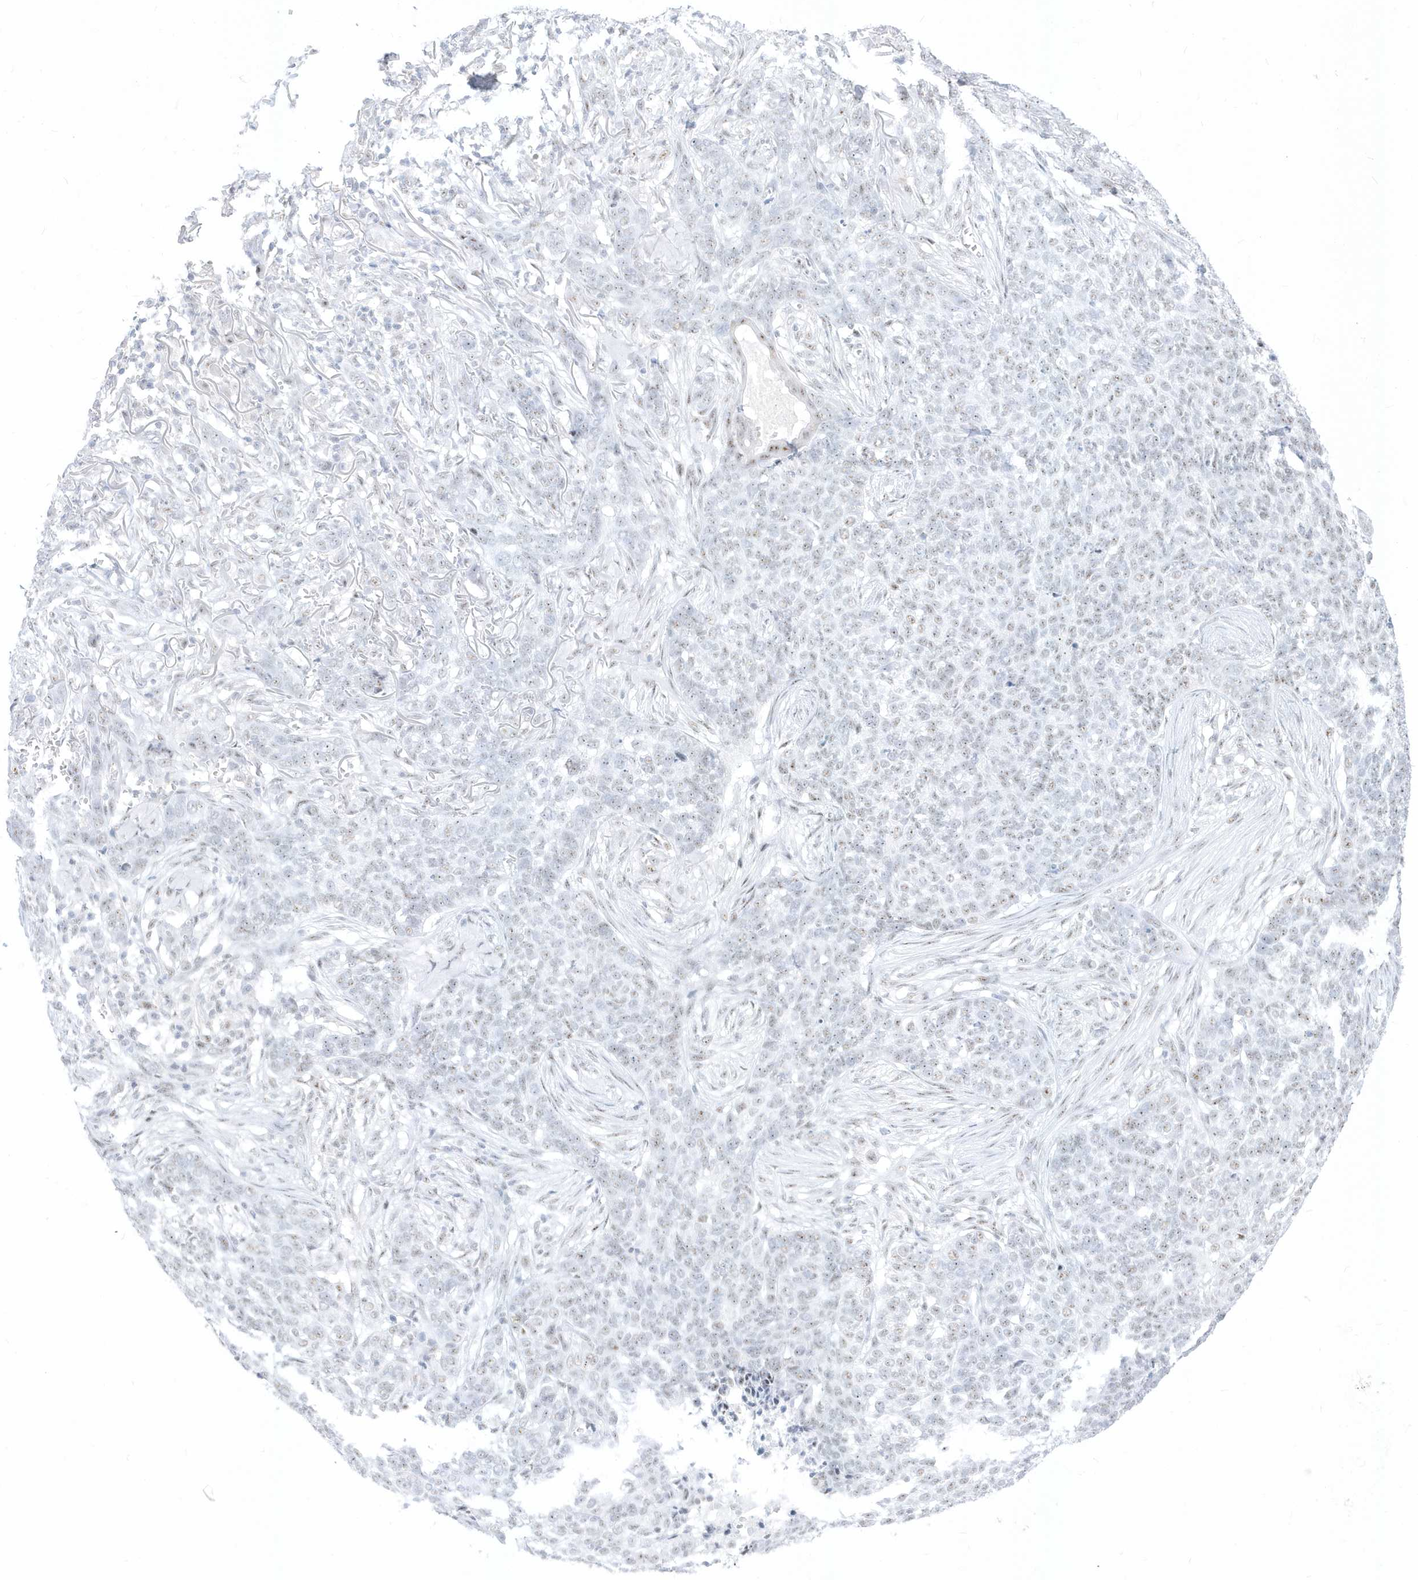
{"staining": {"intensity": "negative", "quantity": "none", "location": "none"}, "tissue": "skin cancer", "cell_type": "Tumor cells", "image_type": "cancer", "snomed": [{"axis": "morphology", "description": "Basal cell carcinoma"}, {"axis": "topography", "description": "Skin"}], "caption": "Immunohistochemistry of human skin cancer (basal cell carcinoma) reveals no staining in tumor cells.", "gene": "PLEKHN1", "patient": {"sex": "male", "age": 85}}